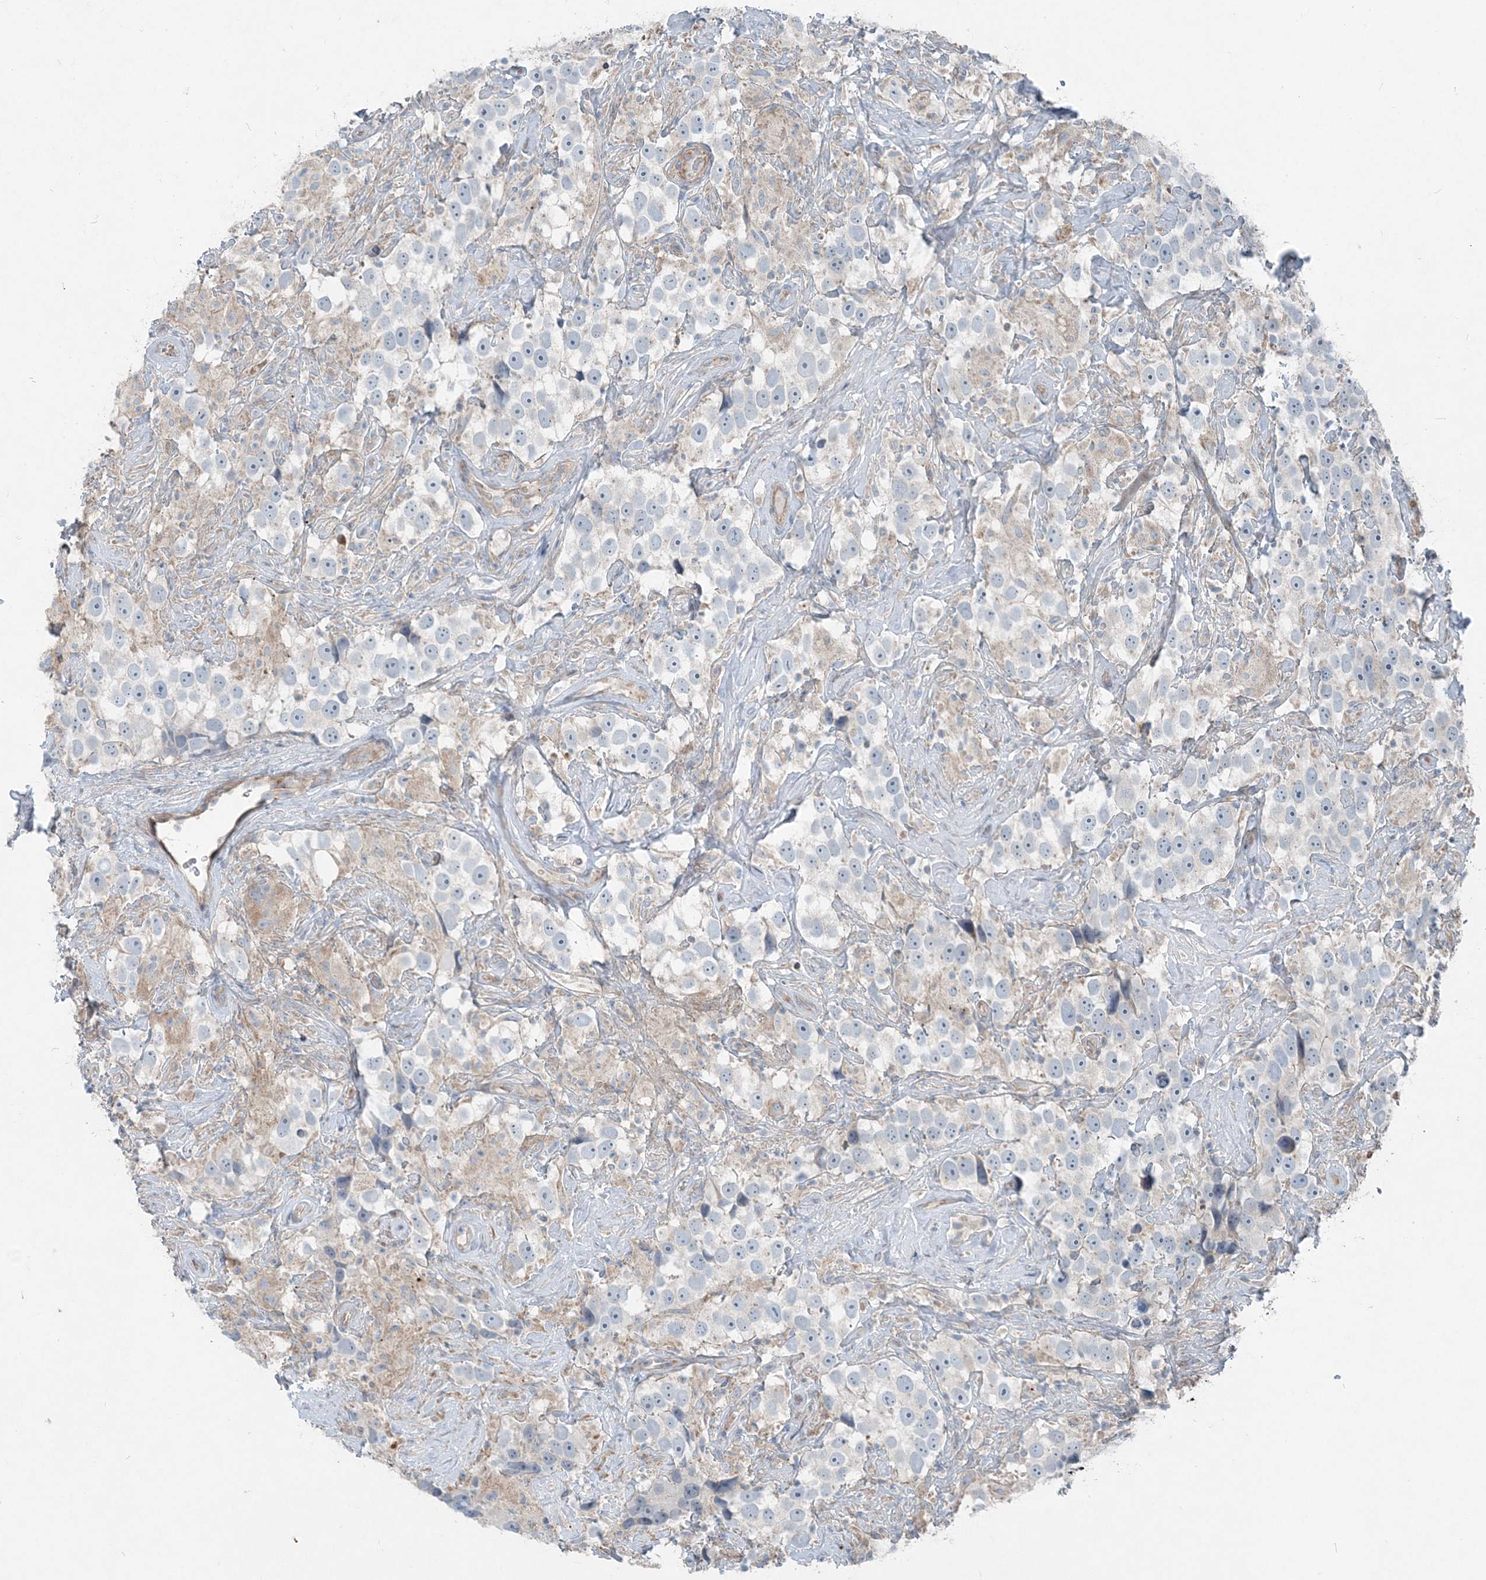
{"staining": {"intensity": "negative", "quantity": "none", "location": "none"}, "tissue": "testis cancer", "cell_type": "Tumor cells", "image_type": "cancer", "snomed": [{"axis": "morphology", "description": "Seminoma, NOS"}, {"axis": "topography", "description": "Testis"}], "caption": "The photomicrograph displays no staining of tumor cells in testis cancer.", "gene": "INTU", "patient": {"sex": "male", "age": 49}}